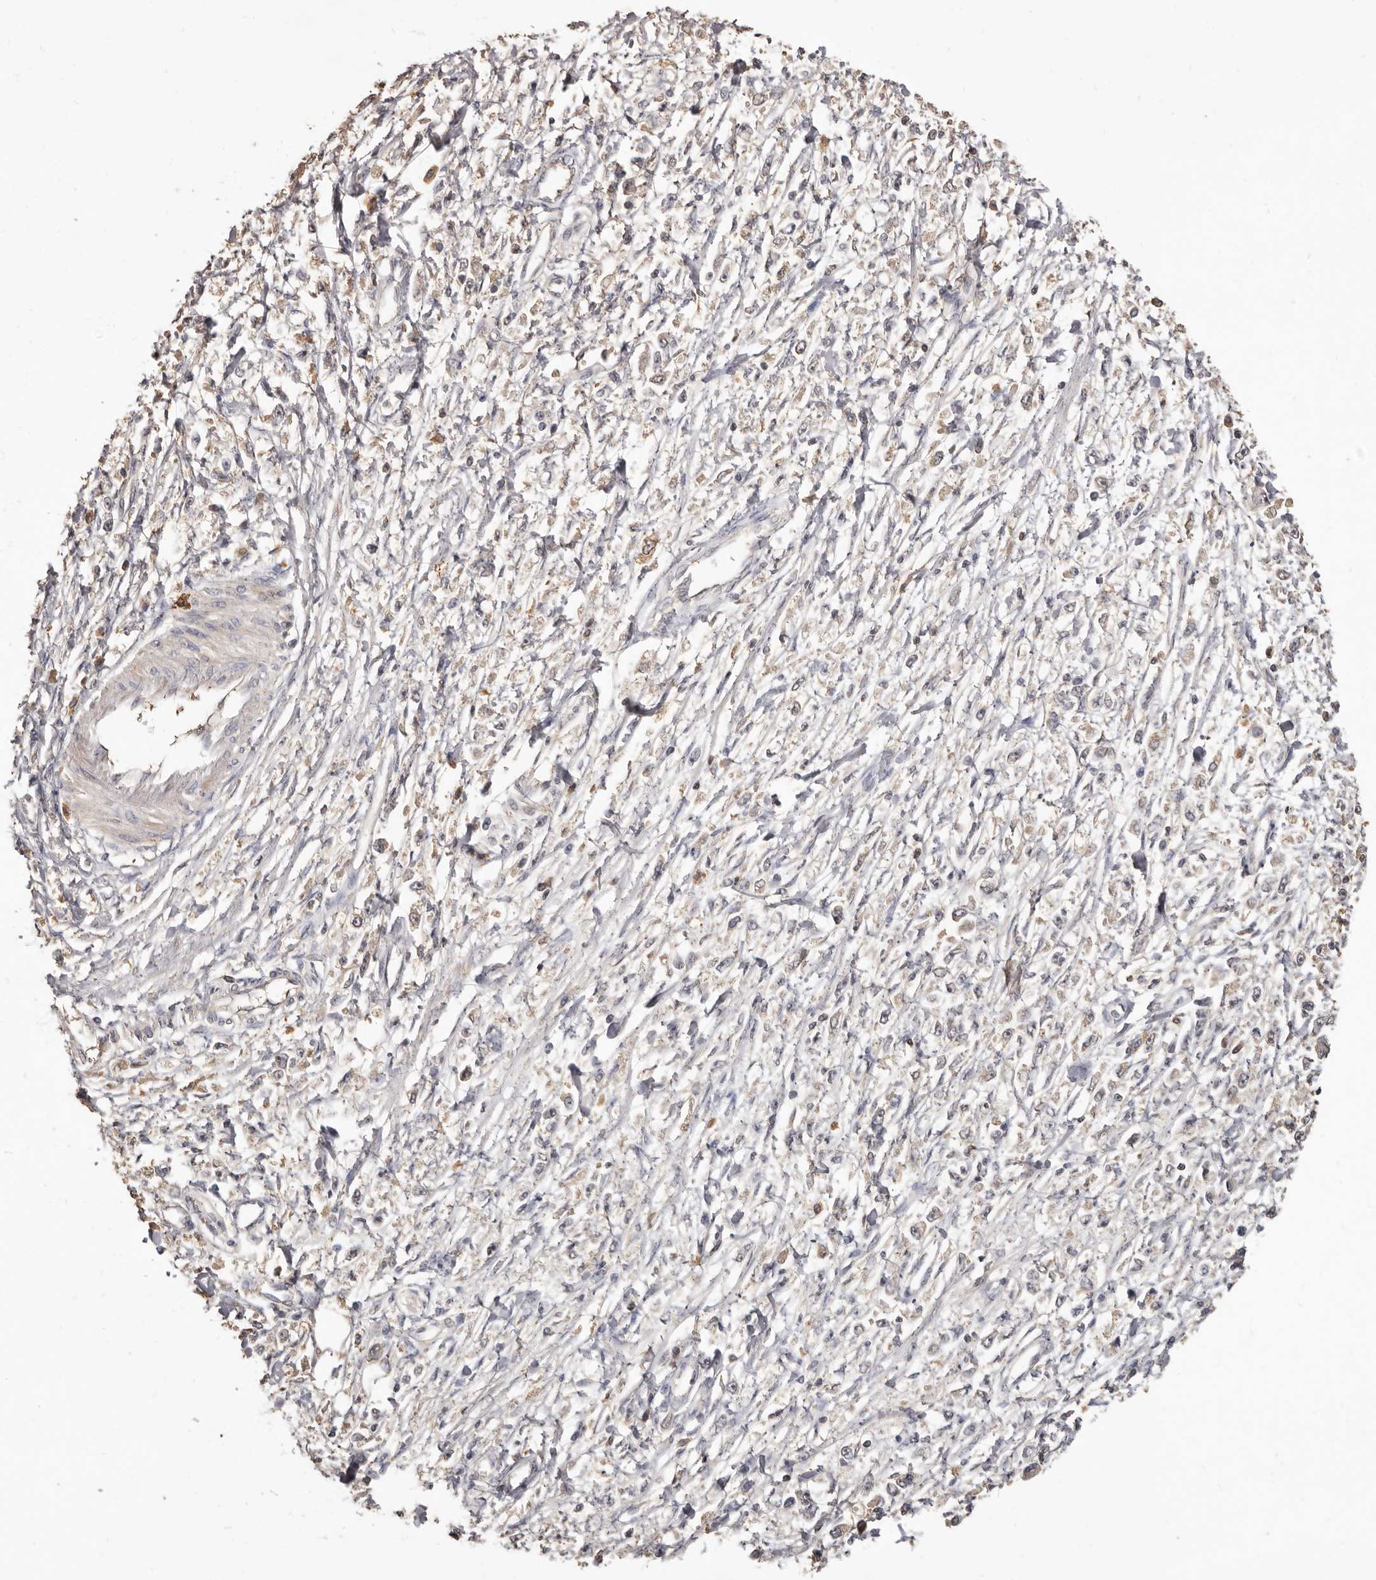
{"staining": {"intensity": "negative", "quantity": "none", "location": "none"}, "tissue": "stomach cancer", "cell_type": "Tumor cells", "image_type": "cancer", "snomed": [{"axis": "morphology", "description": "Adenocarcinoma, NOS"}, {"axis": "topography", "description": "Stomach"}], "caption": "This is an IHC micrograph of human adenocarcinoma (stomach). There is no positivity in tumor cells.", "gene": "INAVA", "patient": {"sex": "female", "age": 59}}